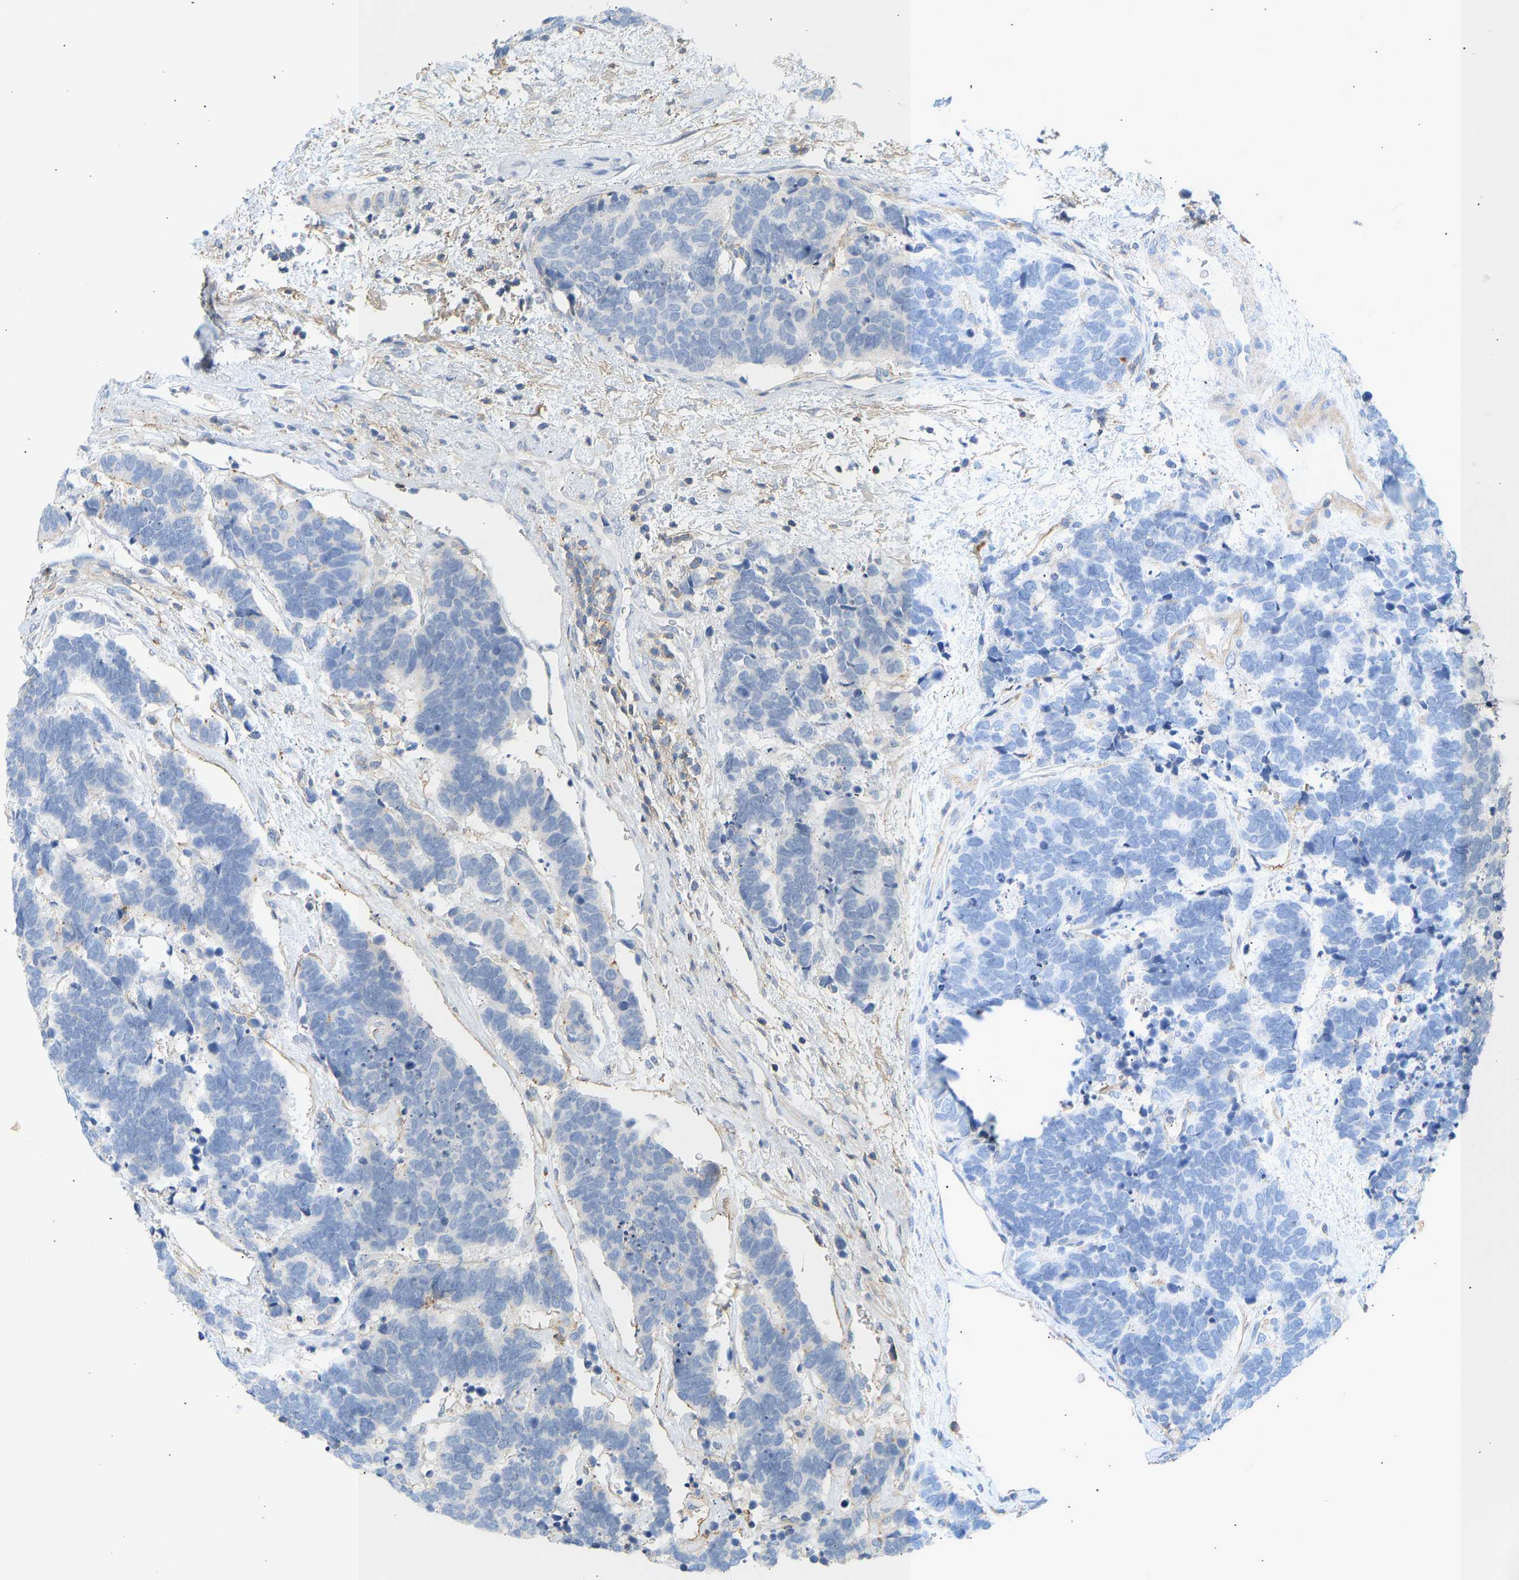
{"staining": {"intensity": "negative", "quantity": "none", "location": "none"}, "tissue": "carcinoid", "cell_type": "Tumor cells", "image_type": "cancer", "snomed": [{"axis": "morphology", "description": "Carcinoma, NOS"}, {"axis": "morphology", "description": "Carcinoid, malignant, NOS"}, {"axis": "topography", "description": "Urinary bladder"}], "caption": "The immunohistochemistry image has no significant staining in tumor cells of carcinoma tissue.", "gene": "BVES", "patient": {"sex": "male", "age": 57}}